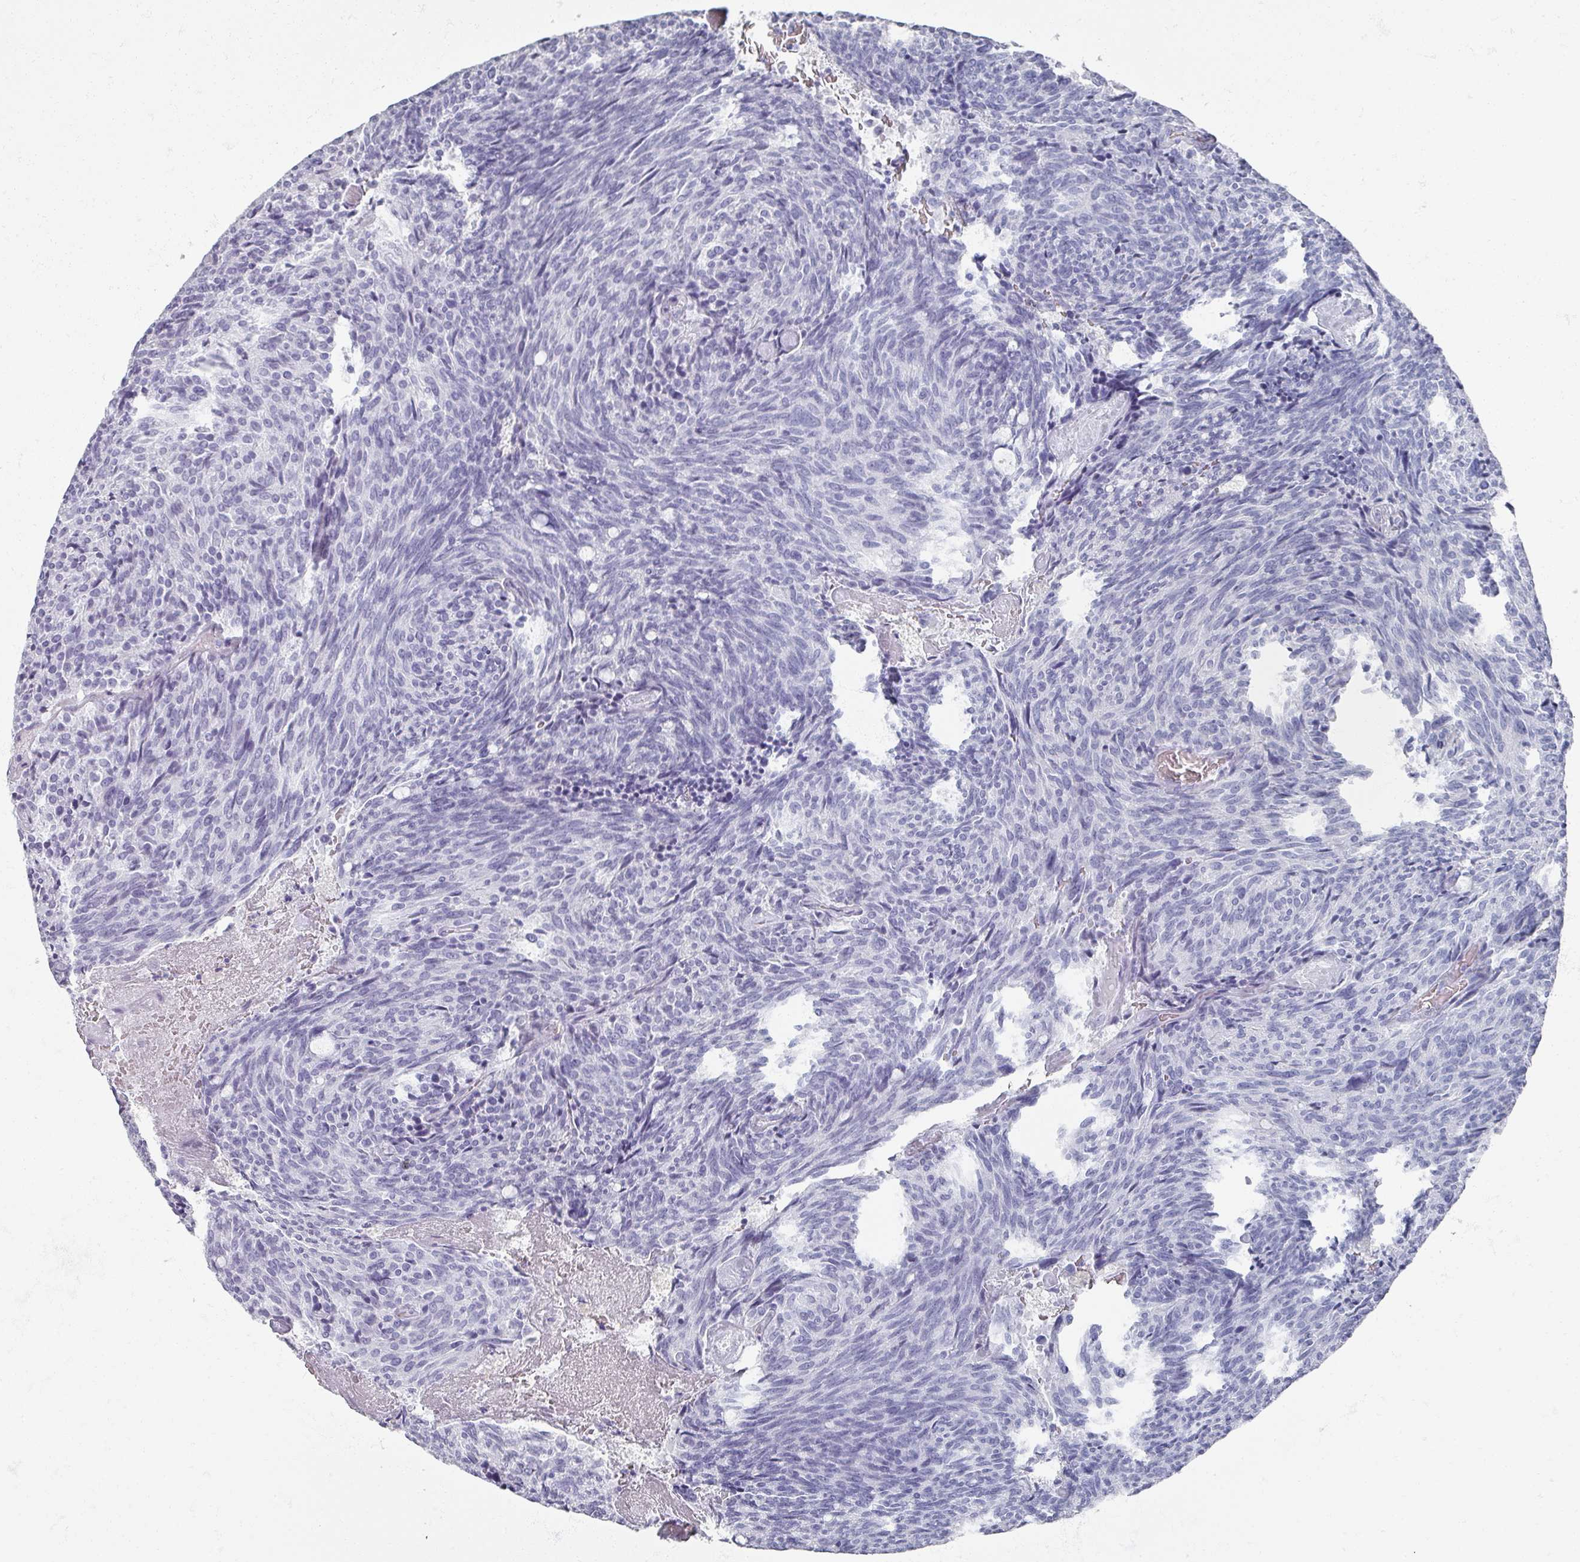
{"staining": {"intensity": "negative", "quantity": "none", "location": "none"}, "tissue": "carcinoid", "cell_type": "Tumor cells", "image_type": "cancer", "snomed": [{"axis": "morphology", "description": "Carcinoid, malignant, NOS"}, {"axis": "topography", "description": "Pancreas"}], "caption": "High power microscopy image of an IHC micrograph of carcinoid, revealing no significant positivity in tumor cells. (Brightfield microscopy of DAB (3,3'-diaminobenzidine) immunohistochemistry at high magnification).", "gene": "OMG", "patient": {"sex": "female", "age": 54}}